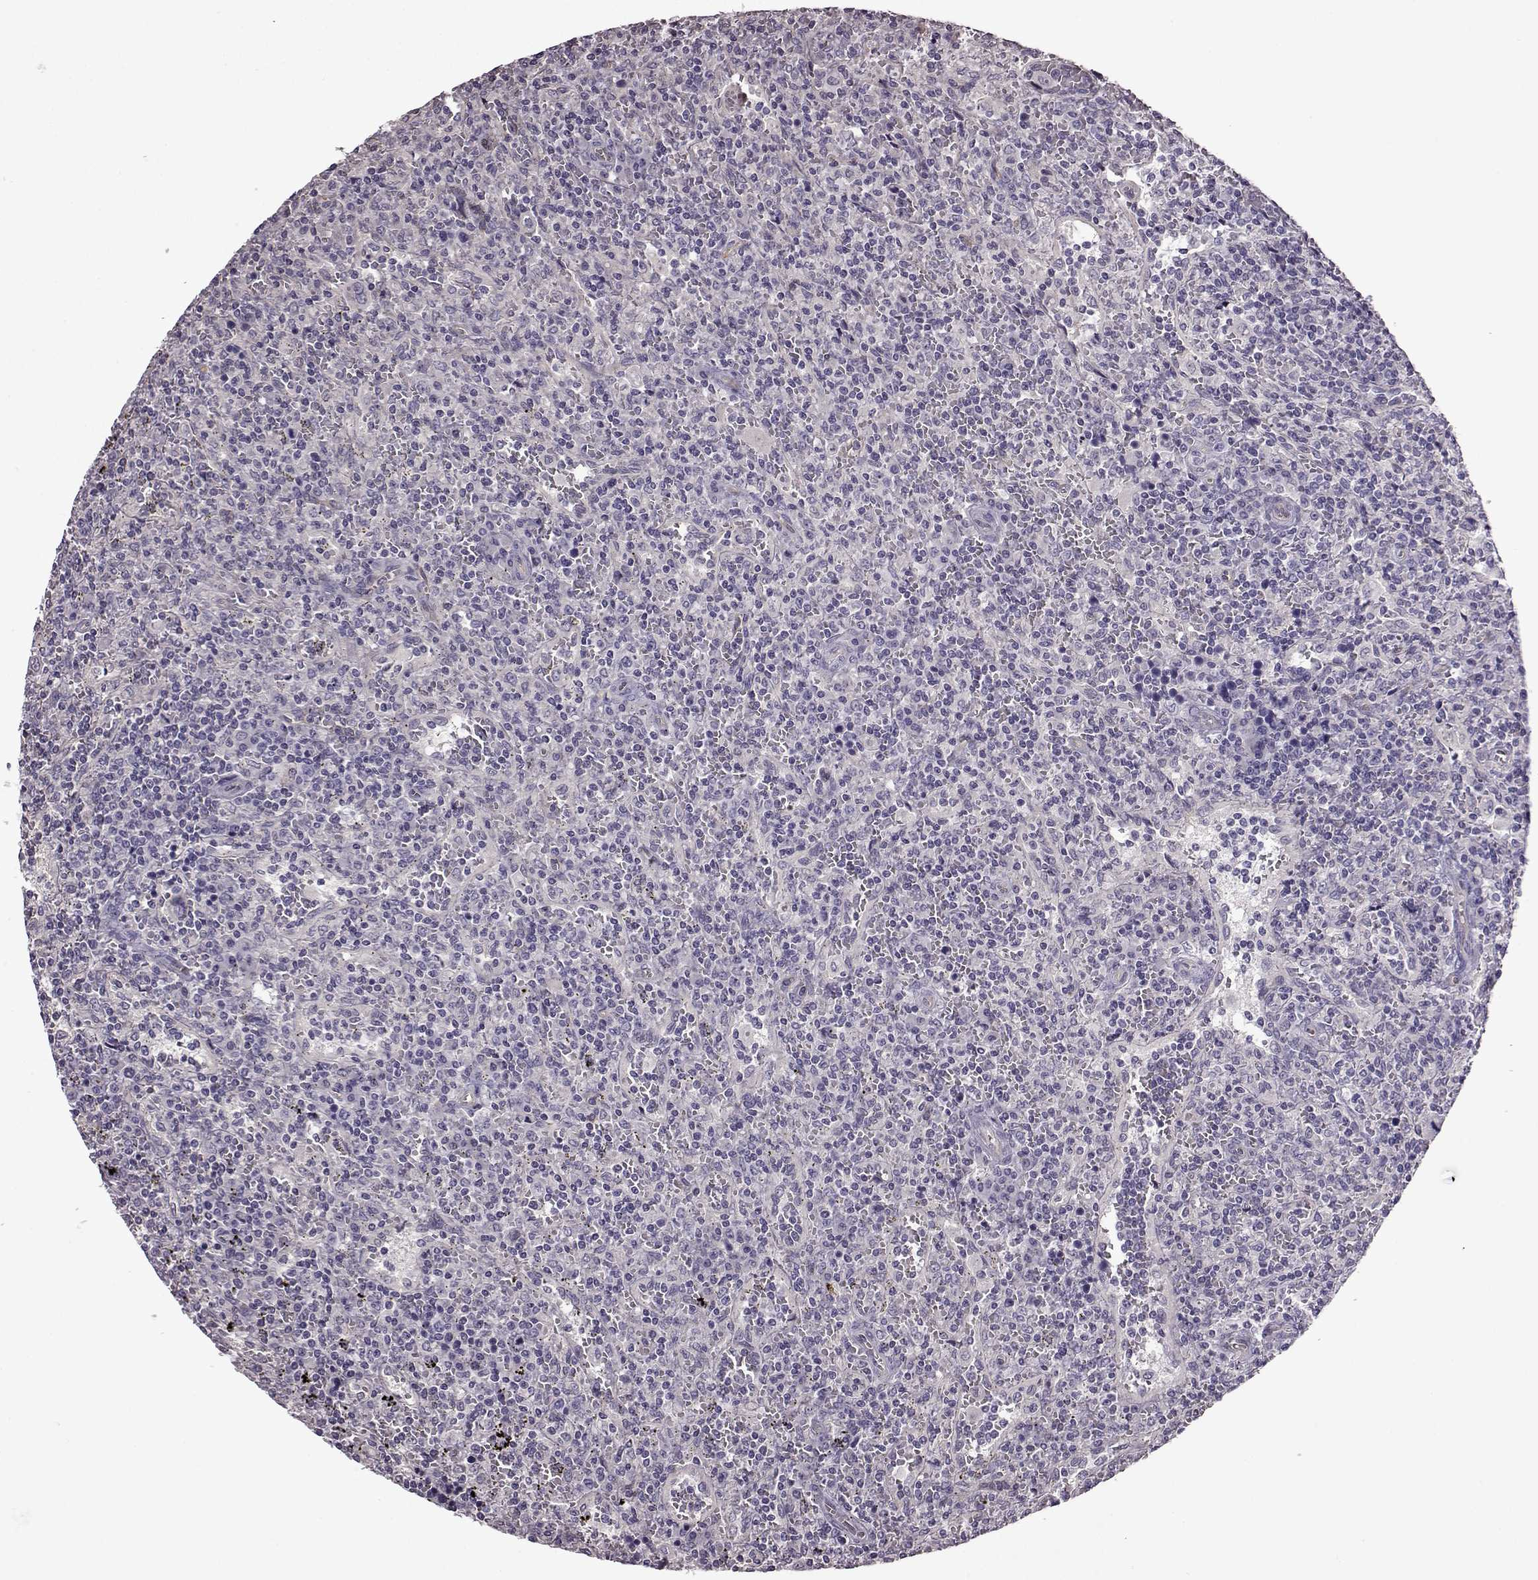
{"staining": {"intensity": "negative", "quantity": "none", "location": "none"}, "tissue": "lymphoma", "cell_type": "Tumor cells", "image_type": "cancer", "snomed": [{"axis": "morphology", "description": "Malignant lymphoma, non-Hodgkin's type, Low grade"}, {"axis": "topography", "description": "Spleen"}], "caption": "A histopathology image of lymphoma stained for a protein demonstrates no brown staining in tumor cells.", "gene": "EDDM3B", "patient": {"sex": "male", "age": 62}}